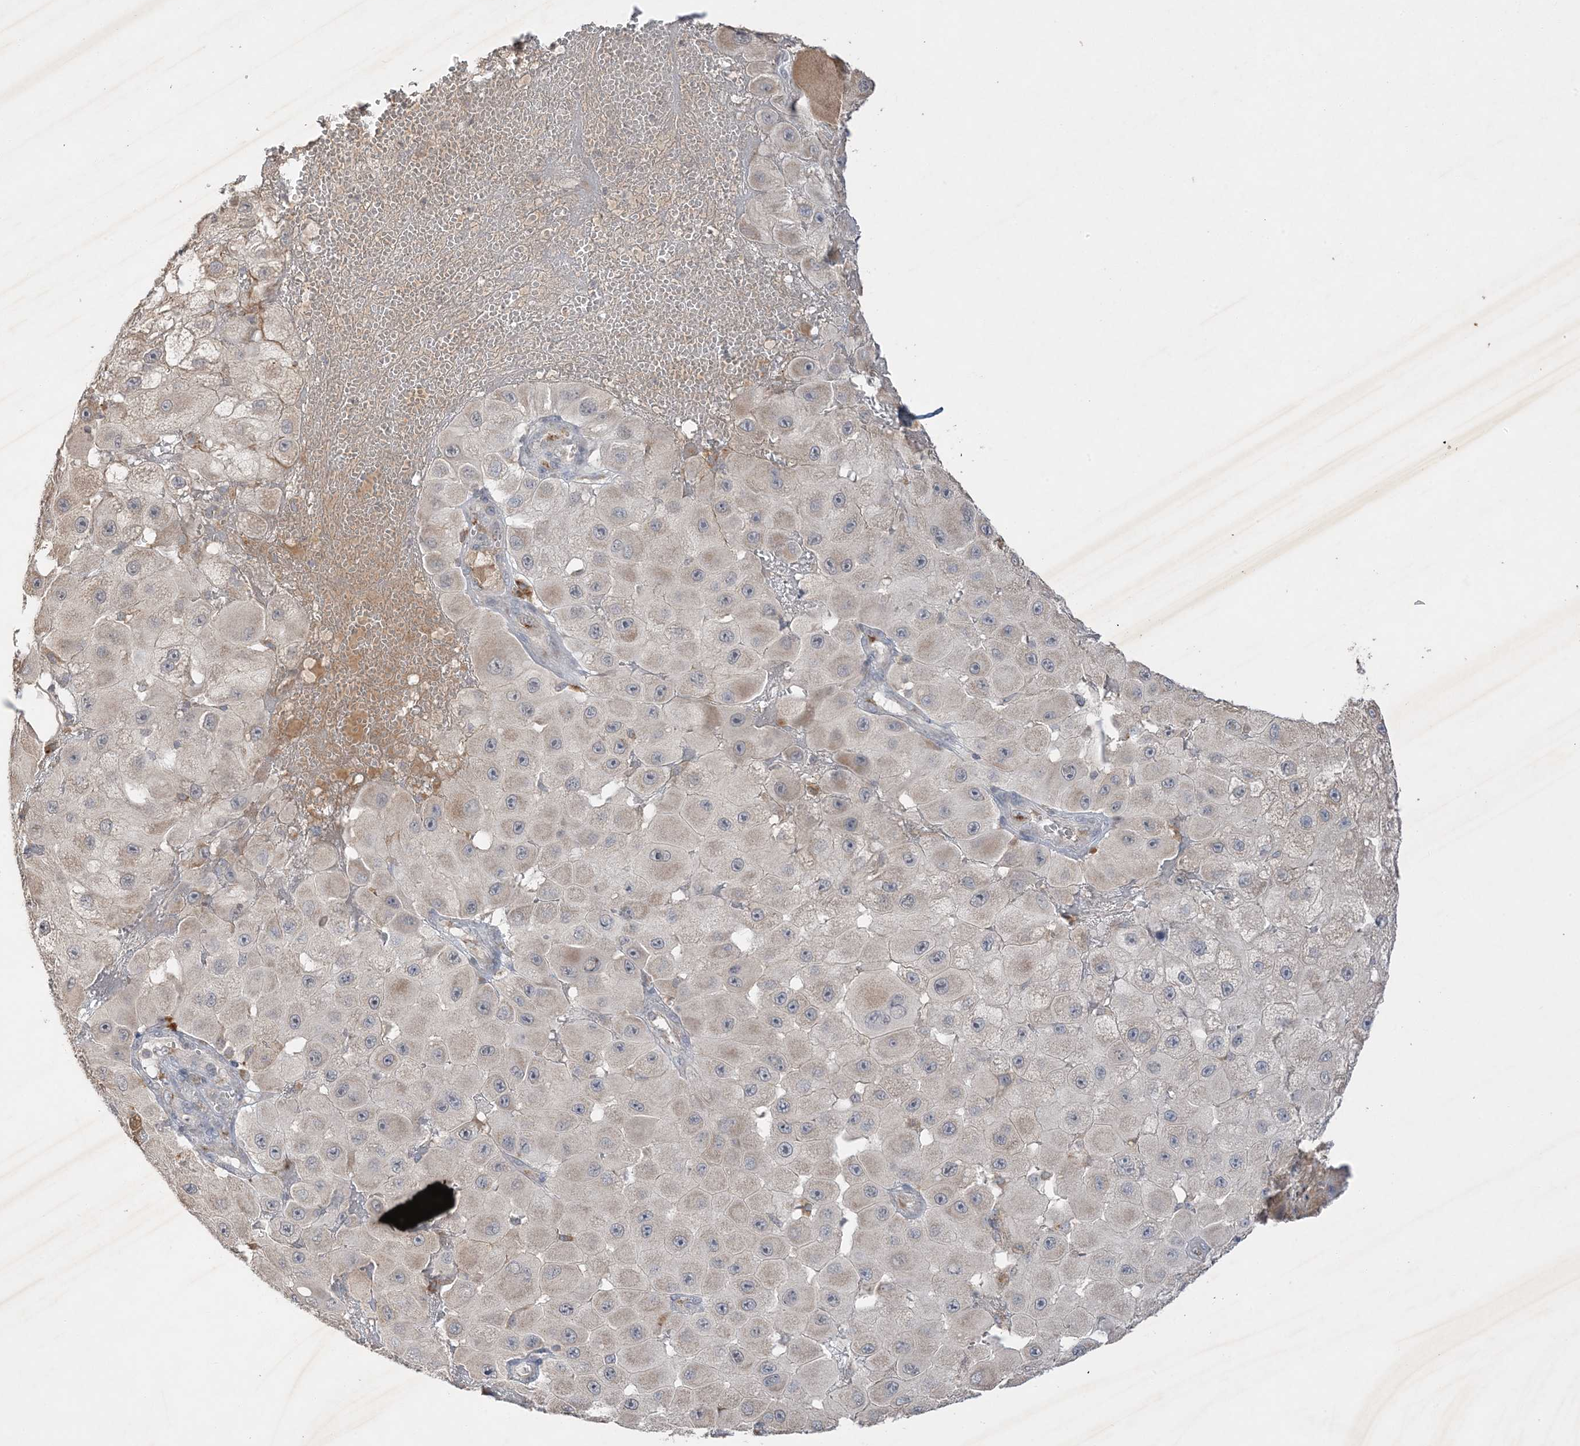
{"staining": {"intensity": "negative", "quantity": "none", "location": "none"}, "tissue": "melanoma", "cell_type": "Tumor cells", "image_type": "cancer", "snomed": [{"axis": "morphology", "description": "Malignant melanoma, NOS"}, {"axis": "topography", "description": "Skin"}], "caption": "Immunohistochemical staining of human melanoma displays no significant staining in tumor cells.", "gene": "PRSS36", "patient": {"sex": "female", "age": 81}}